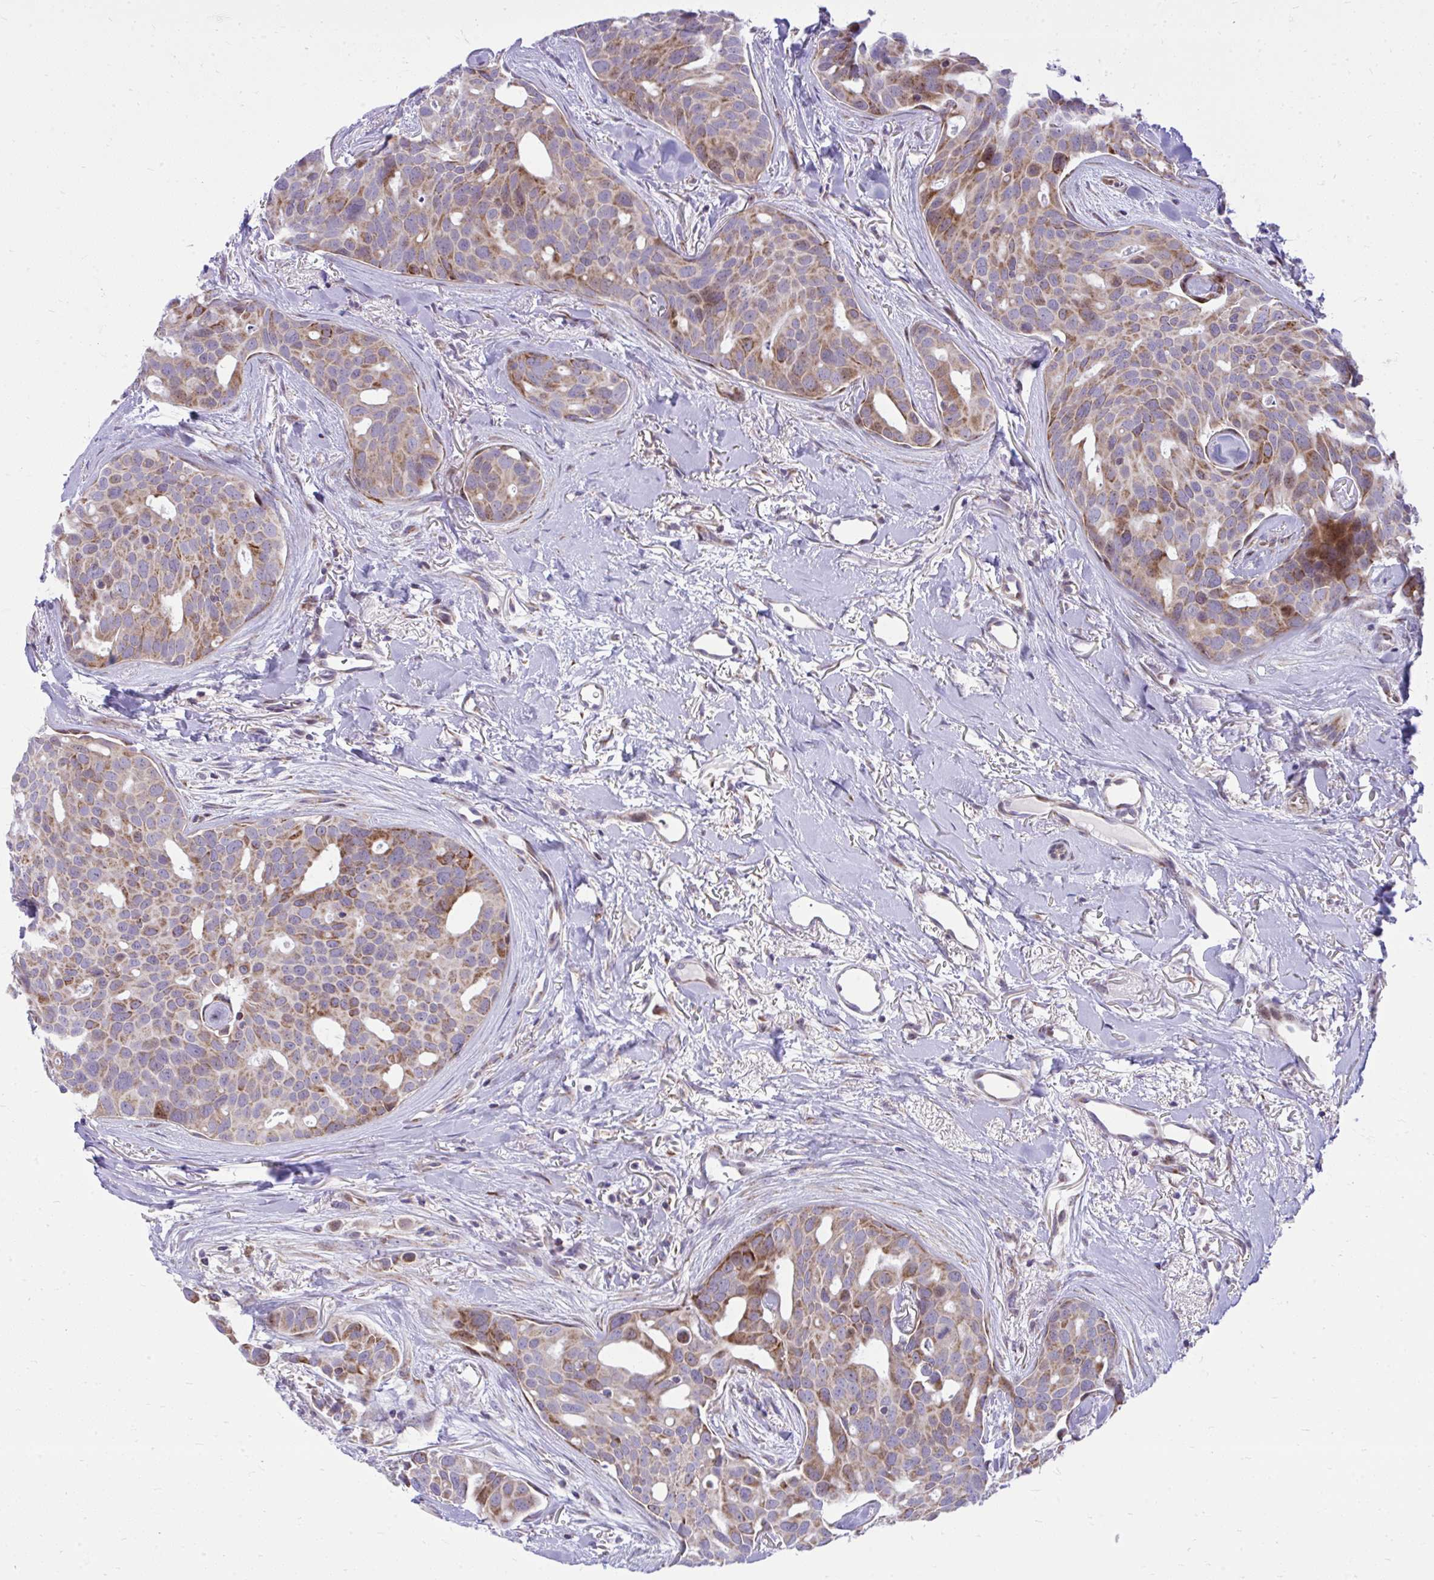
{"staining": {"intensity": "moderate", "quantity": ">75%", "location": "cytoplasmic/membranous"}, "tissue": "breast cancer", "cell_type": "Tumor cells", "image_type": "cancer", "snomed": [{"axis": "morphology", "description": "Duct carcinoma"}, {"axis": "topography", "description": "Breast"}], "caption": "A medium amount of moderate cytoplasmic/membranous positivity is present in about >75% of tumor cells in breast intraductal carcinoma tissue. (DAB = brown stain, brightfield microscopy at high magnification).", "gene": "GPRIN3", "patient": {"sex": "female", "age": 54}}